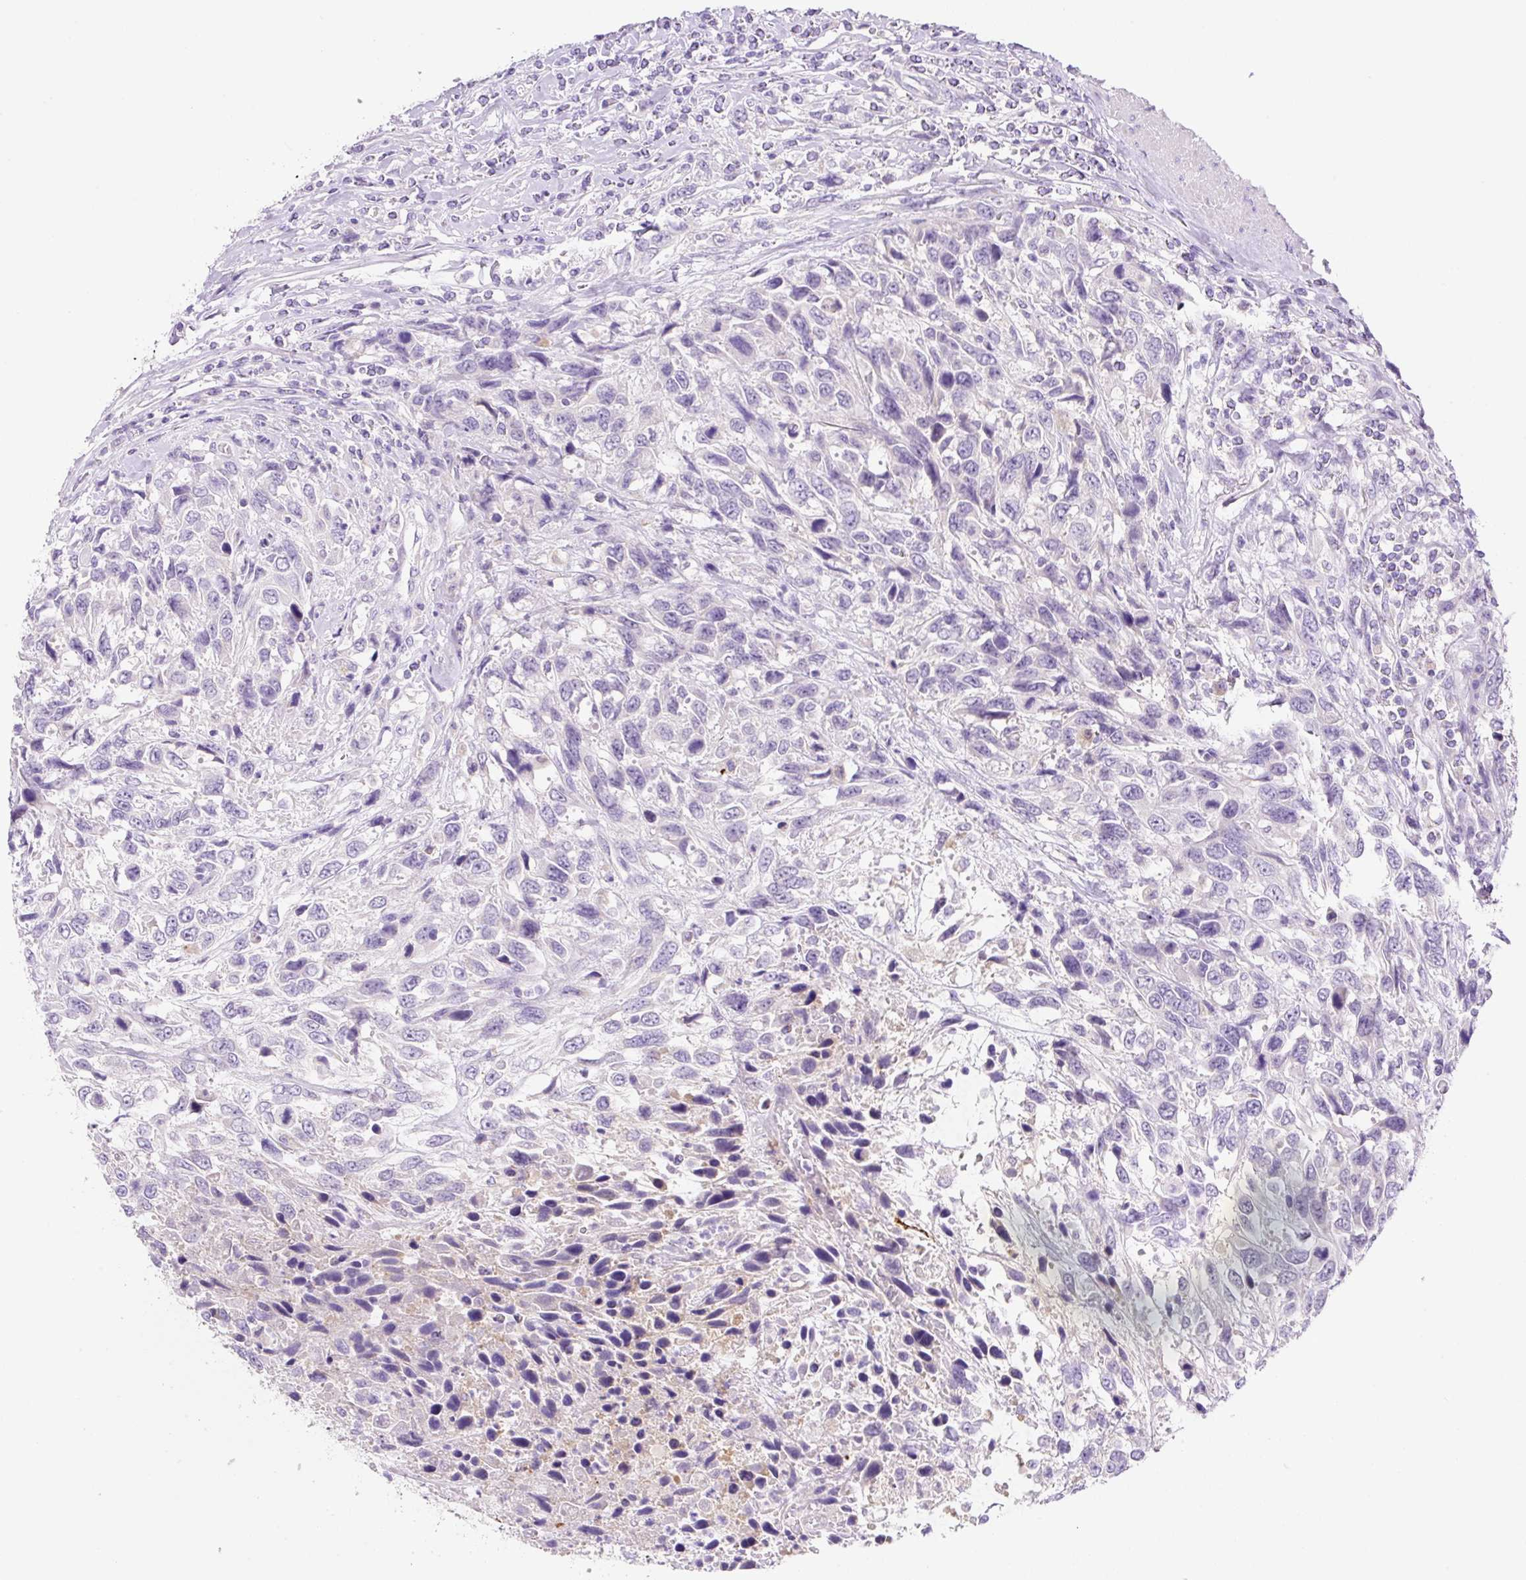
{"staining": {"intensity": "negative", "quantity": "none", "location": "none"}, "tissue": "urothelial cancer", "cell_type": "Tumor cells", "image_type": "cancer", "snomed": [{"axis": "morphology", "description": "Urothelial carcinoma, High grade"}, {"axis": "topography", "description": "Urinary bladder"}], "caption": "An immunohistochemistry image of urothelial cancer is shown. There is no staining in tumor cells of urothelial cancer.", "gene": "NDST3", "patient": {"sex": "female", "age": 70}}